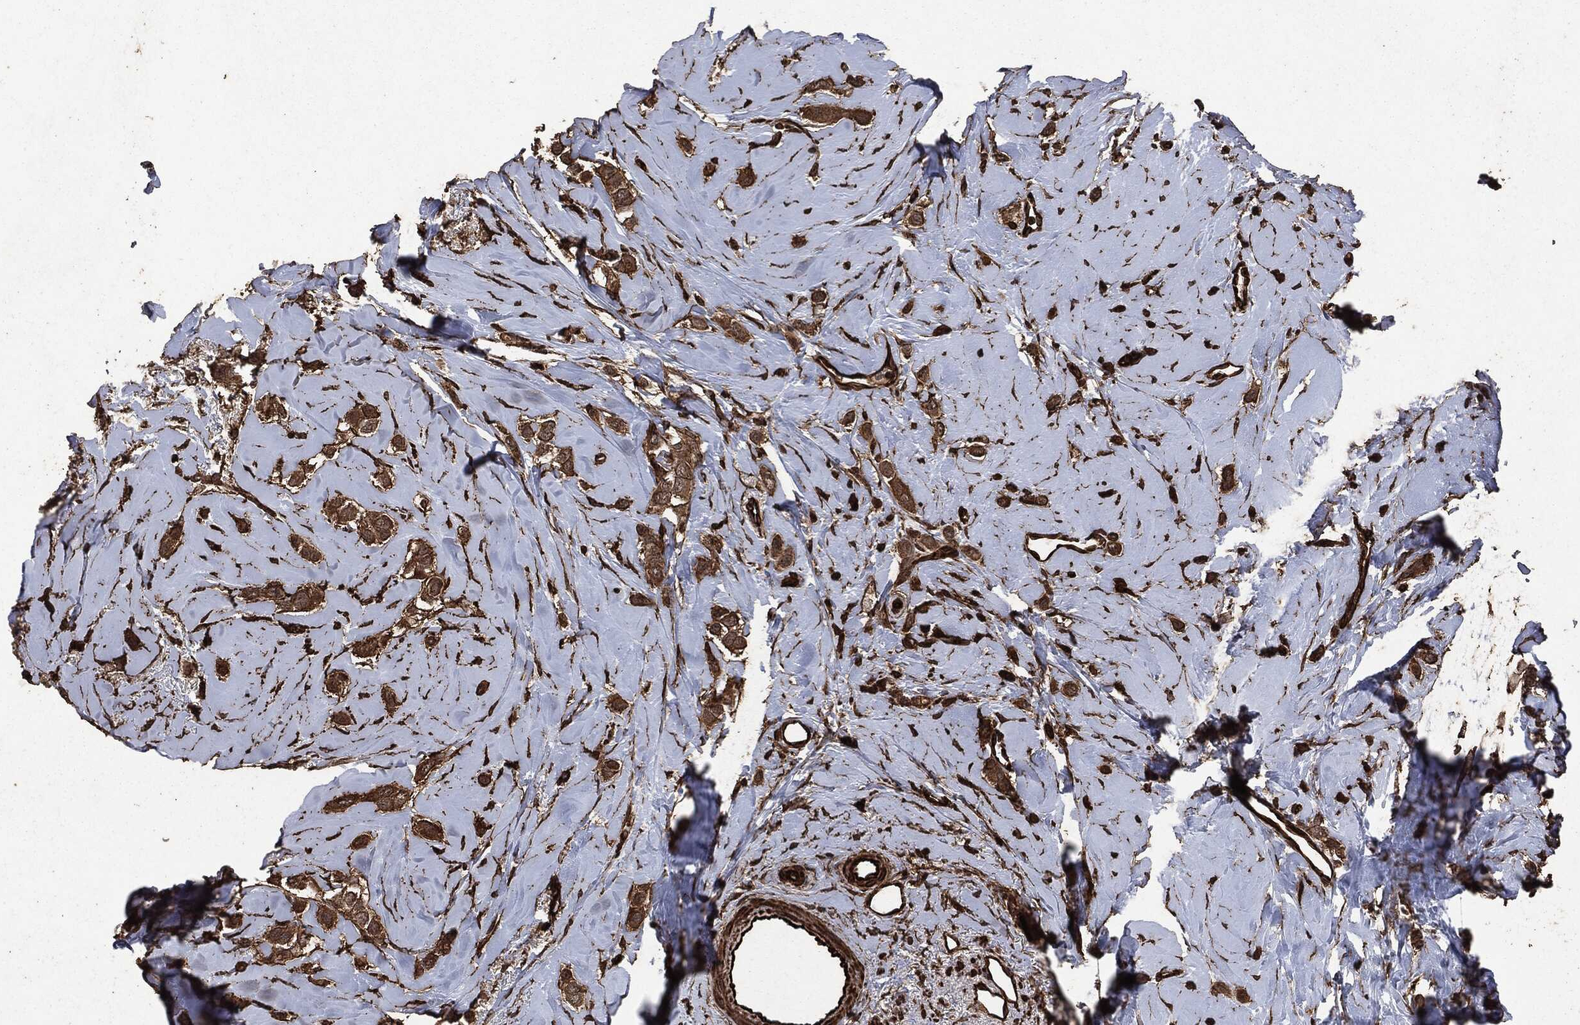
{"staining": {"intensity": "moderate", "quantity": ">75%", "location": "cytoplasmic/membranous"}, "tissue": "breast cancer", "cell_type": "Tumor cells", "image_type": "cancer", "snomed": [{"axis": "morphology", "description": "Lobular carcinoma"}, {"axis": "topography", "description": "Breast"}], "caption": "Human breast cancer stained with a brown dye reveals moderate cytoplasmic/membranous positive expression in about >75% of tumor cells.", "gene": "HRAS", "patient": {"sex": "female", "age": 66}}